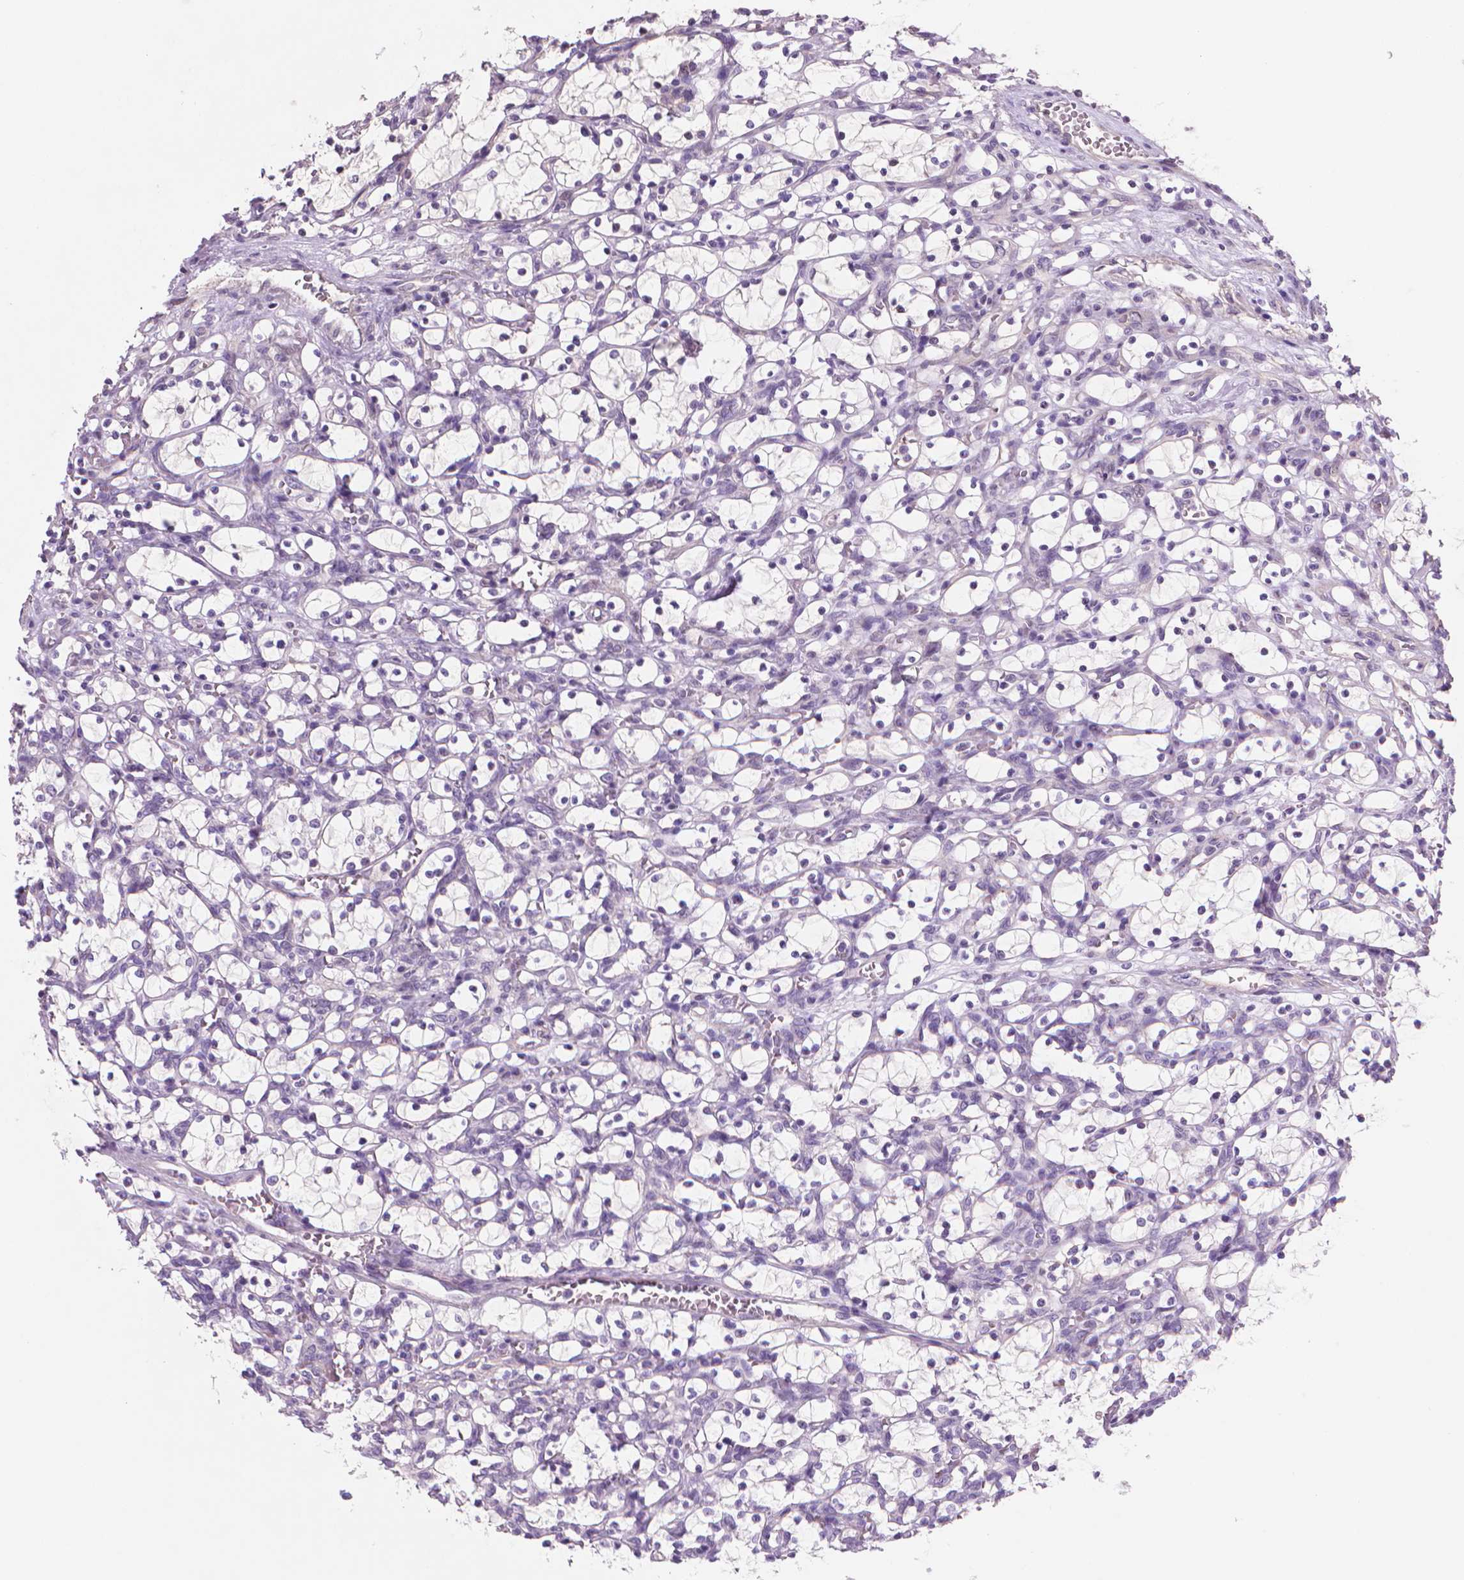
{"staining": {"intensity": "negative", "quantity": "none", "location": "none"}, "tissue": "renal cancer", "cell_type": "Tumor cells", "image_type": "cancer", "snomed": [{"axis": "morphology", "description": "Adenocarcinoma, NOS"}, {"axis": "topography", "description": "Kidney"}], "caption": "High power microscopy photomicrograph of an immunohistochemistry photomicrograph of renal cancer (adenocarcinoma), revealing no significant staining in tumor cells.", "gene": "CLXN", "patient": {"sex": "female", "age": 69}}